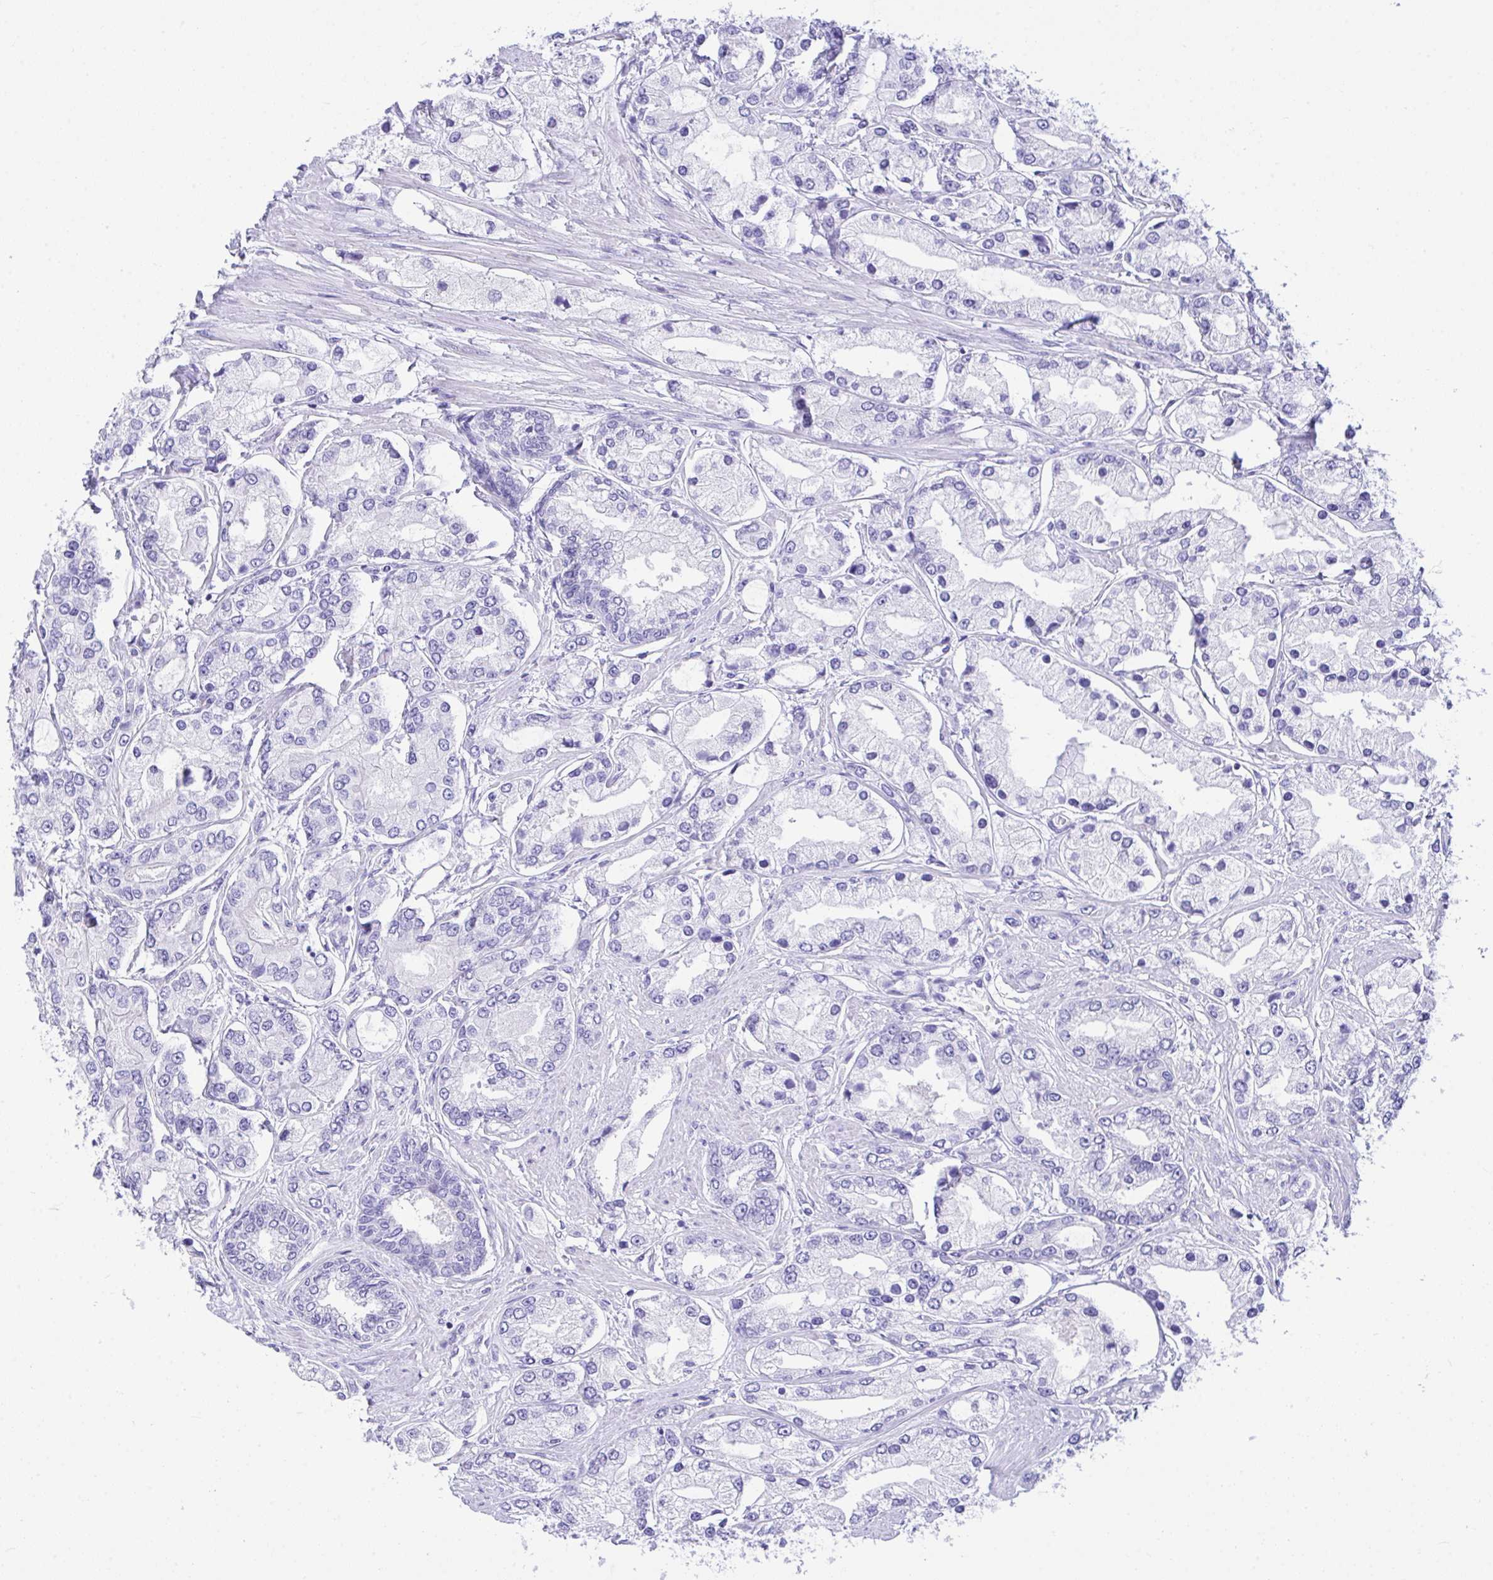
{"staining": {"intensity": "negative", "quantity": "none", "location": "none"}, "tissue": "prostate cancer", "cell_type": "Tumor cells", "image_type": "cancer", "snomed": [{"axis": "morphology", "description": "Adenocarcinoma, High grade"}, {"axis": "topography", "description": "Prostate"}], "caption": "There is no significant positivity in tumor cells of high-grade adenocarcinoma (prostate).", "gene": "BEST4", "patient": {"sex": "male", "age": 66}}